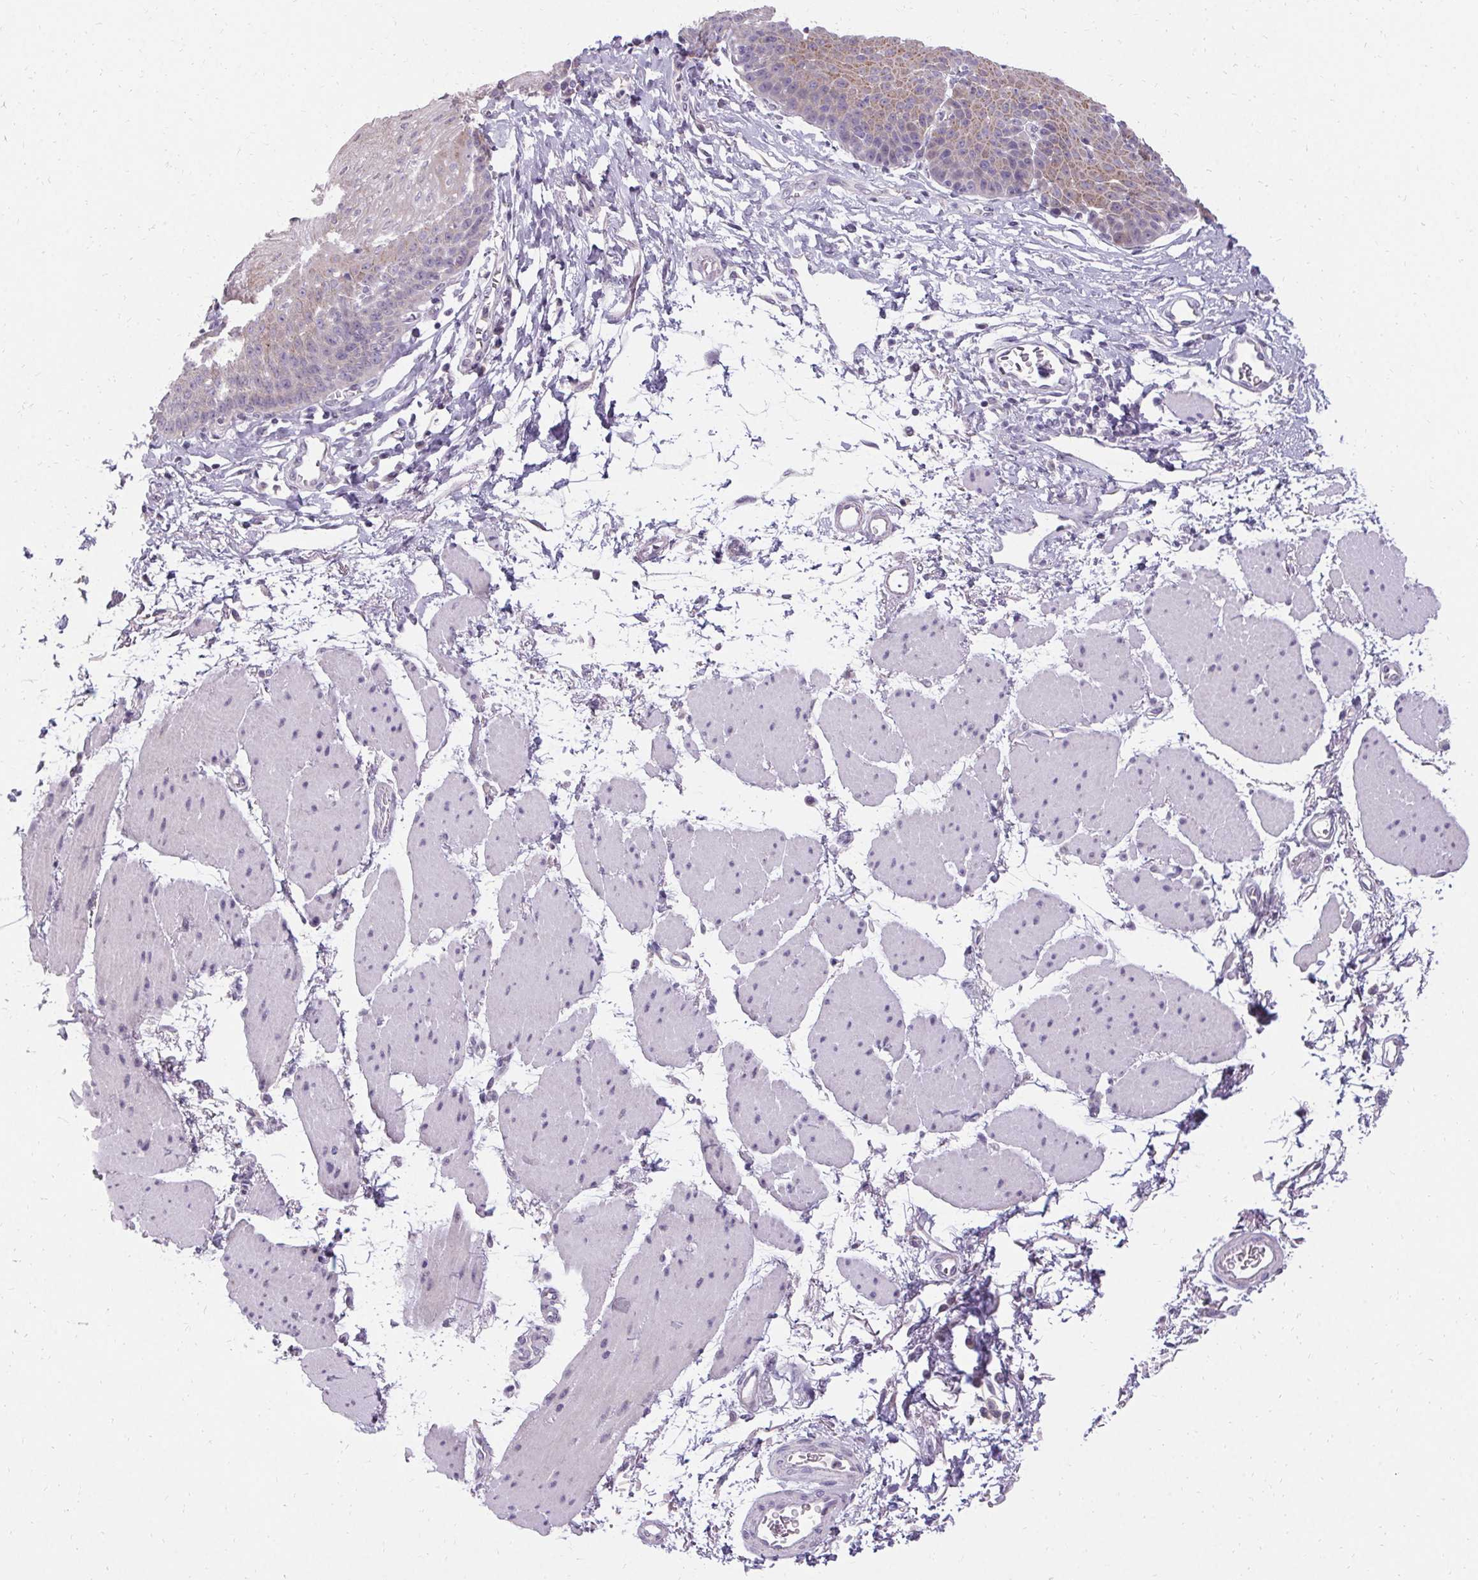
{"staining": {"intensity": "weak", "quantity": "<25%", "location": "cytoplasmic/membranous"}, "tissue": "esophagus", "cell_type": "Squamous epithelial cells", "image_type": "normal", "snomed": [{"axis": "morphology", "description": "Normal tissue, NOS"}, {"axis": "topography", "description": "Esophagus"}], "caption": "Histopathology image shows no protein expression in squamous epithelial cells of unremarkable esophagus.", "gene": "HSD17B3", "patient": {"sex": "female", "age": 81}}